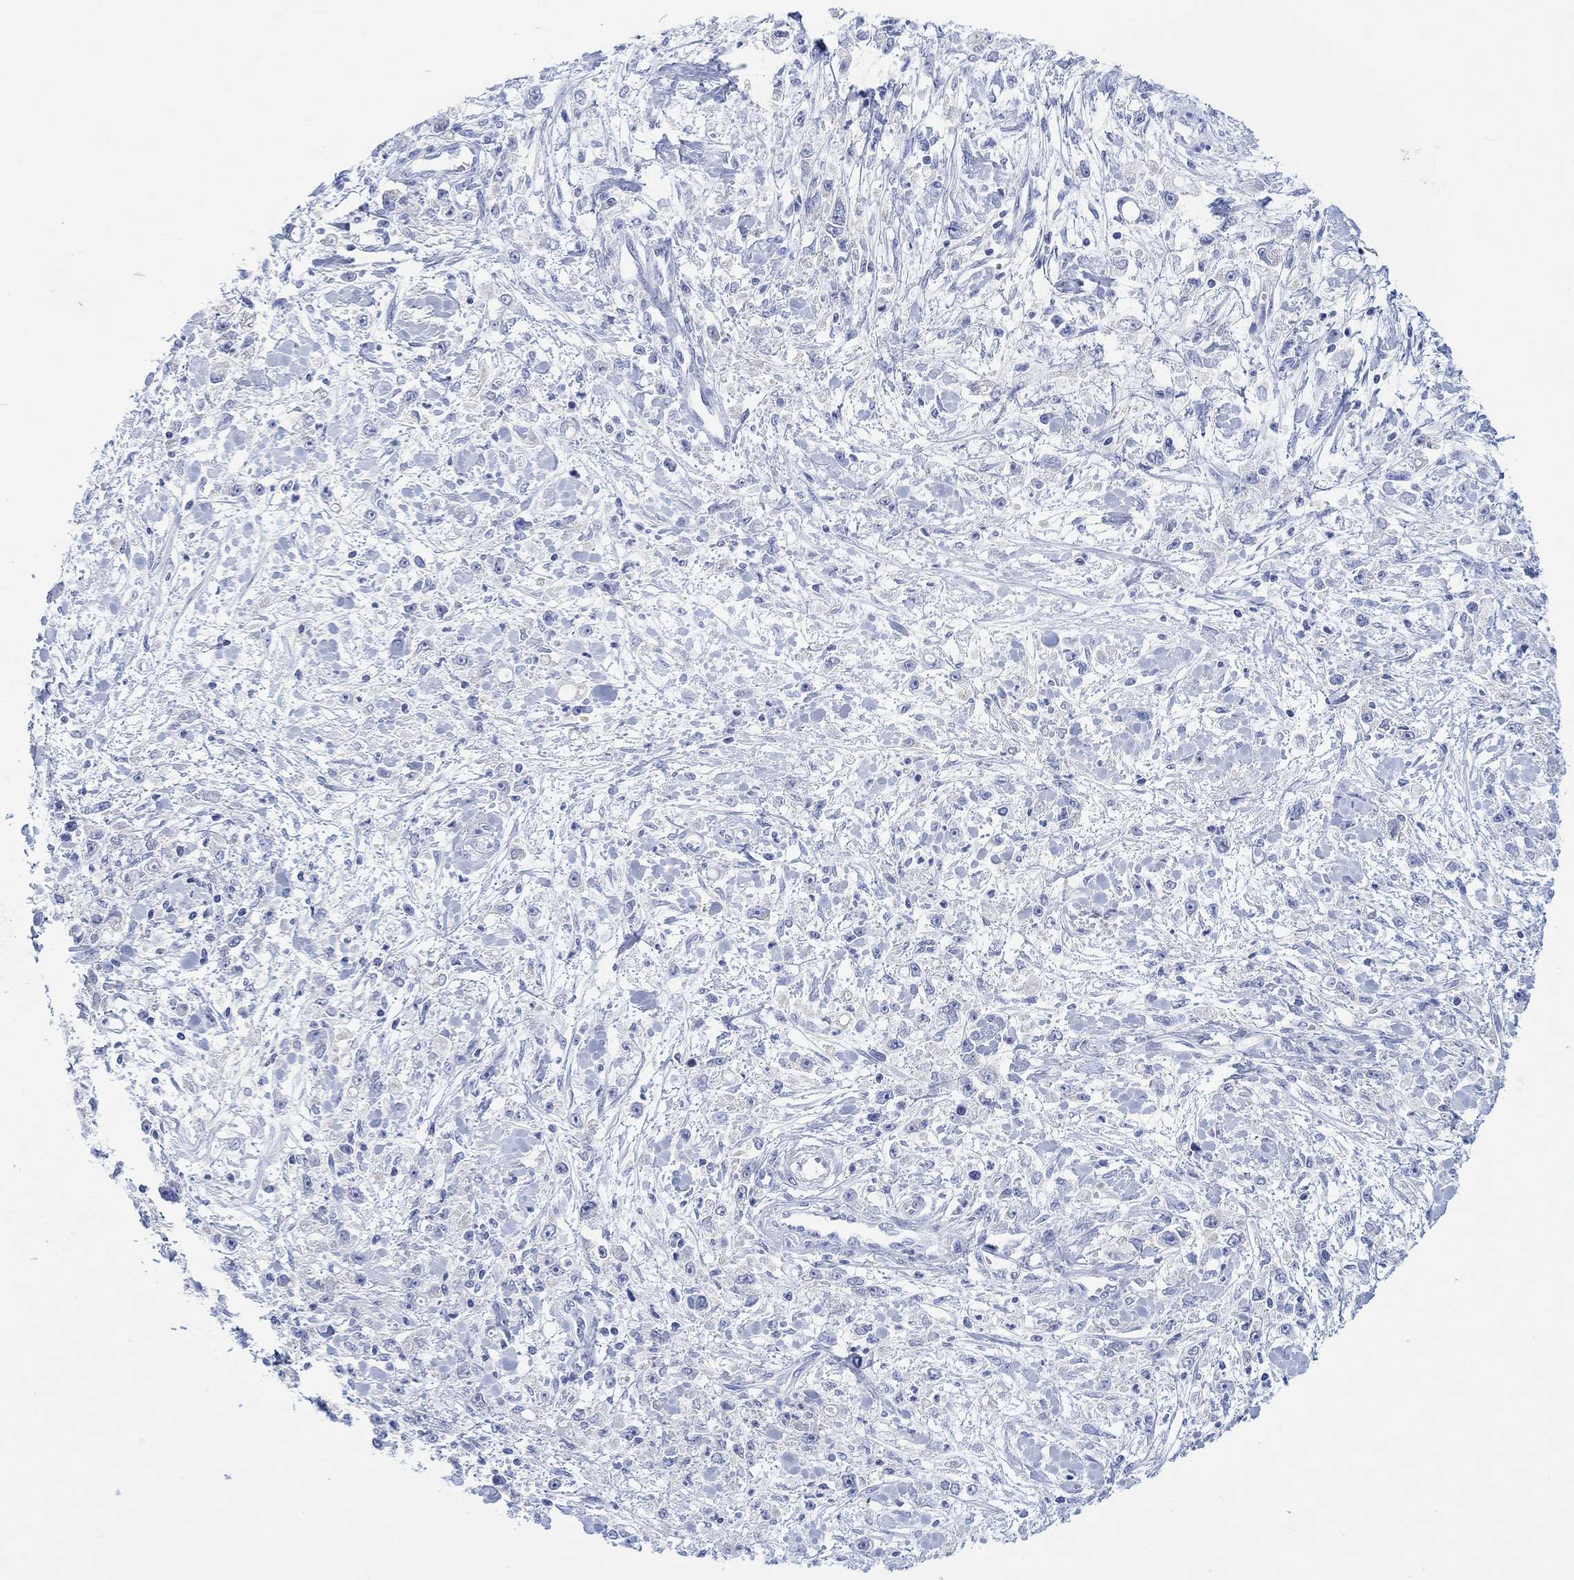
{"staining": {"intensity": "negative", "quantity": "none", "location": "none"}, "tissue": "stomach cancer", "cell_type": "Tumor cells", "image_type": "cancer", "snomed": [{"axis": "morphology", "description": "Adenocarcinoma, NOS"}, {"axis": "topography", "description": "Stomach"}], "caption": "There is no significant positivity in tumor cells of stomach cancer.", "gene": "CALCA", "patient": {"sex": "female", "age": 59}}